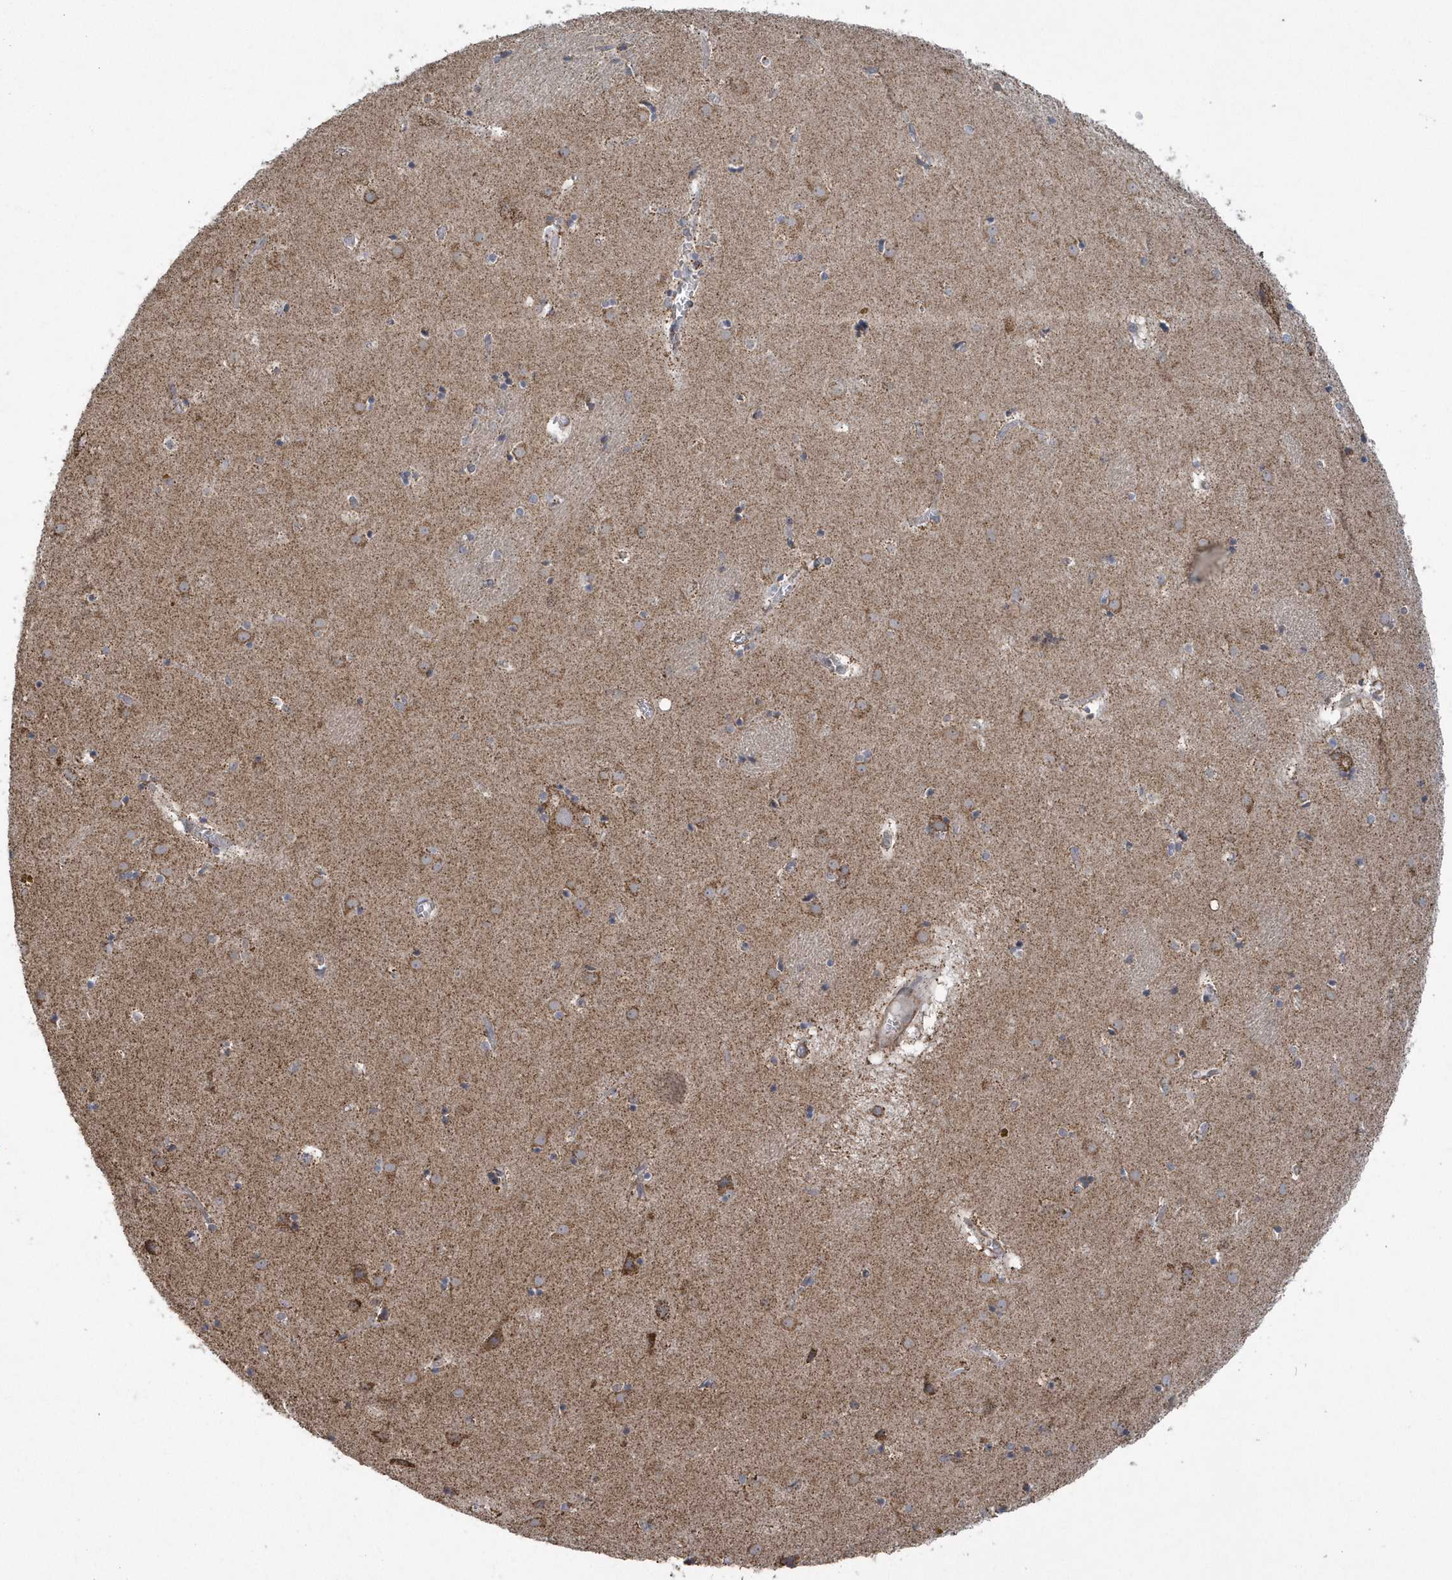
{"staining": {"intensity": "moderate", "quantity": "<25%", "location": "cytoplasmic/membranous"}, "tissue": "caudate", "cell_type": "Glial cells", "image_type": "normal", "snomed": [{"axis": "morphology", "description": "Normal tissue, NOS"}, {"axis": "topography", "description": "Lateral ventricle wall"}], "caption": "Immunohistochemical staining of normal human caudate exhibits low levels of moderate cytoplasmic/membranous positivity in about <25% of glial cells. The protein is shown in brown color, while the nuclei are stained blue.", "gene": "SLX9", "patient": {"sex": "male", "age": 70}}